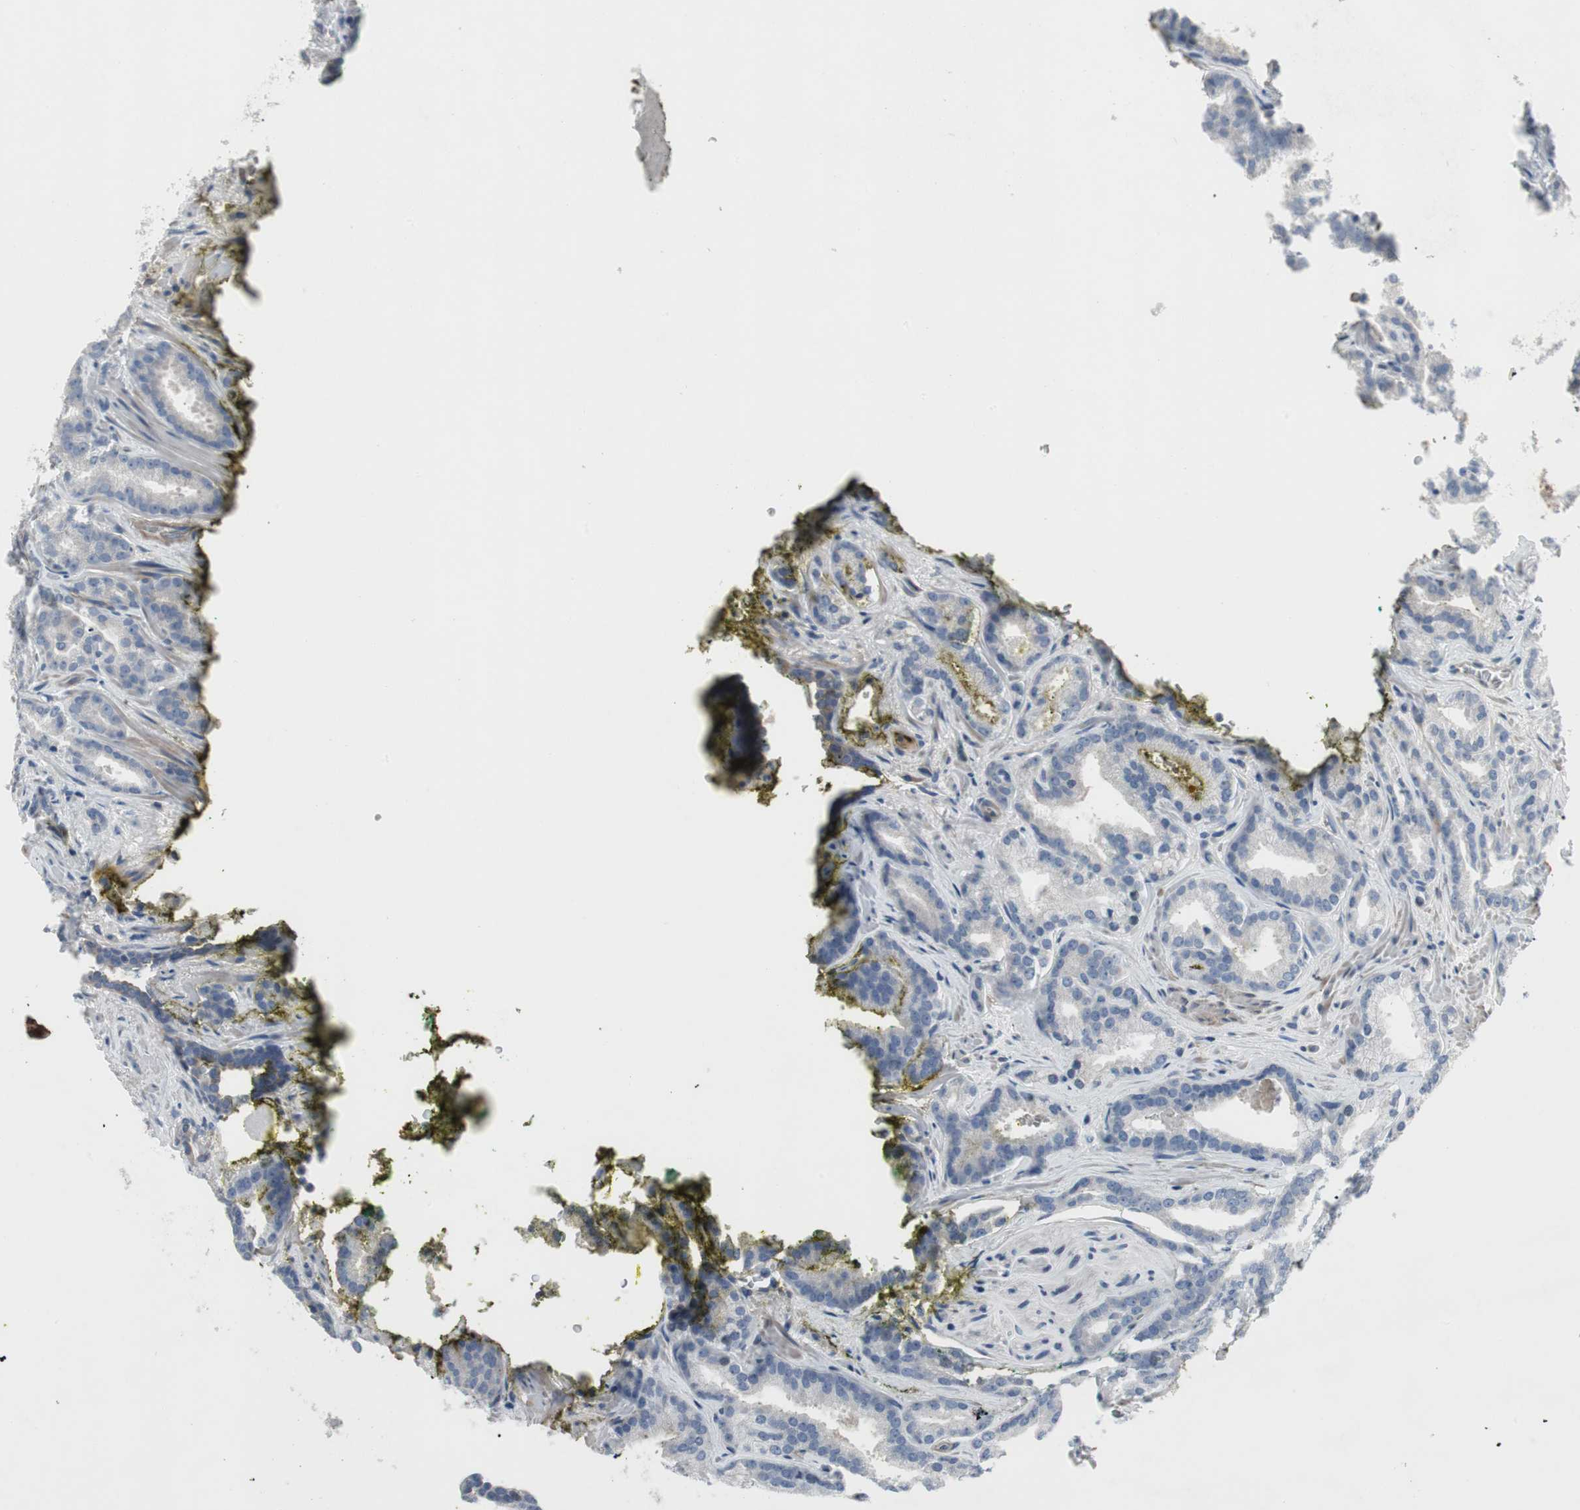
{"staining": {"intensity": "negative", "quantity": "none", "location": "none"}, "tissue": "prostate cancer", "cell_type": "Tumor cells", "image_type": "cancer", "snomed": [{"axis": "morphology", "description": "Adenocarcinoma, Low grade"}, {"axis": "topography", "description": "Prostate"}], "caption": "This is a photomicrograph of IHC staining of prostate cancer, which shows no staining in tumor cells. The staining is performed using DAB (3,3'-diaminobenzidine) brown chromogen with nuclei counter-stained in using hematoxylin.", "gene": "PIGR", "patient": {"sex": "male", "age": 63}}